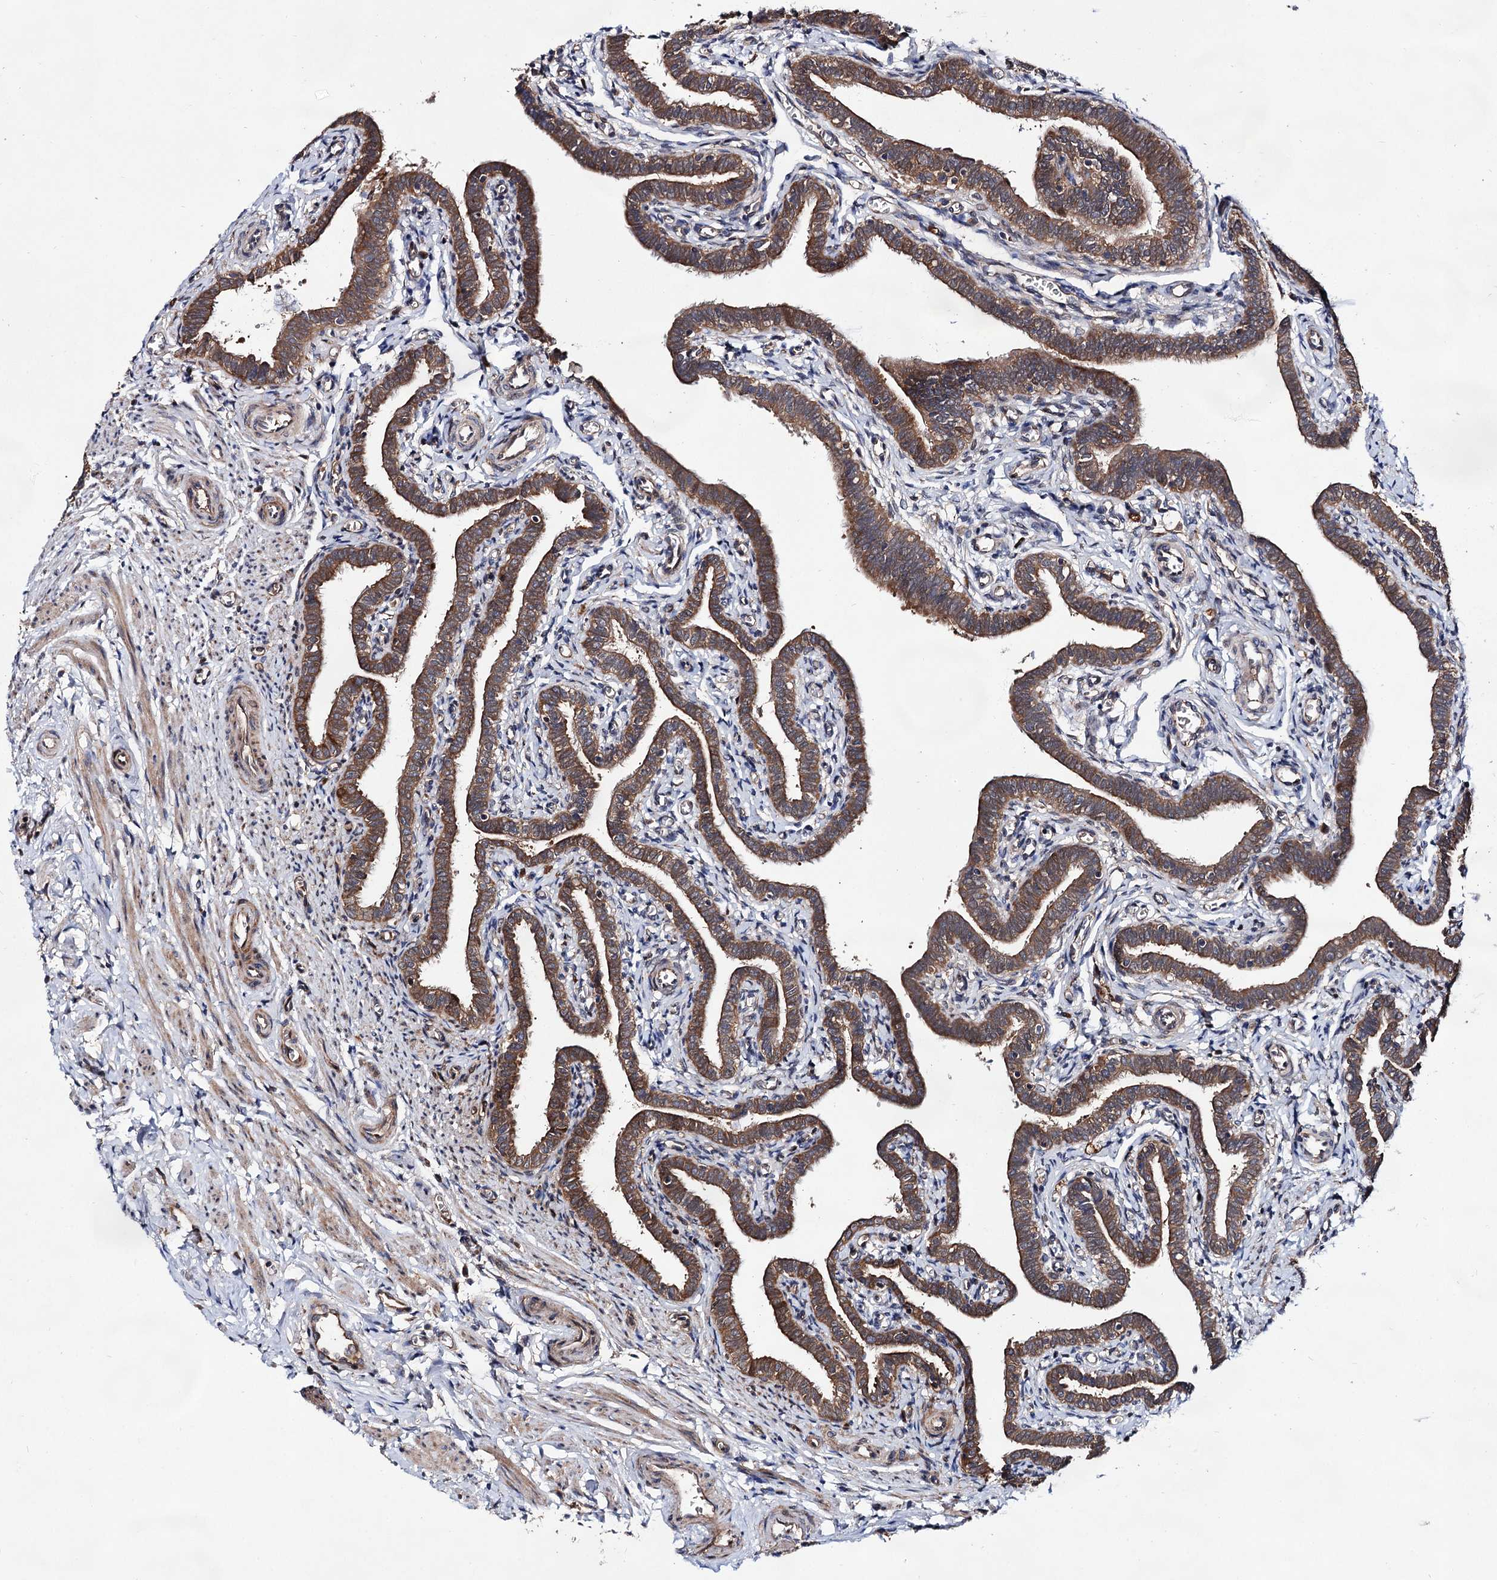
{"staining": {"intensity": "moderate", "quantity": ">75%", "location": "cytoplasmic/membranous"}, "tissue": "fallopian tube", "cell_type": "Glandular cells", "image_type": "normal", "snomed": [{"axis": "morphology", "description": "Normal tissue, NOS"}, {"axis": "topography", "description": "Fallopian tube"}], "caption": "Immunohistochemical staining of benign human fallopian tube displays medium levels of moderate cytoplasmic/membranous staining in about >75% of glandular cells.", "gene": "NAA25", "patient": {"sex": "female", "age": 36}}